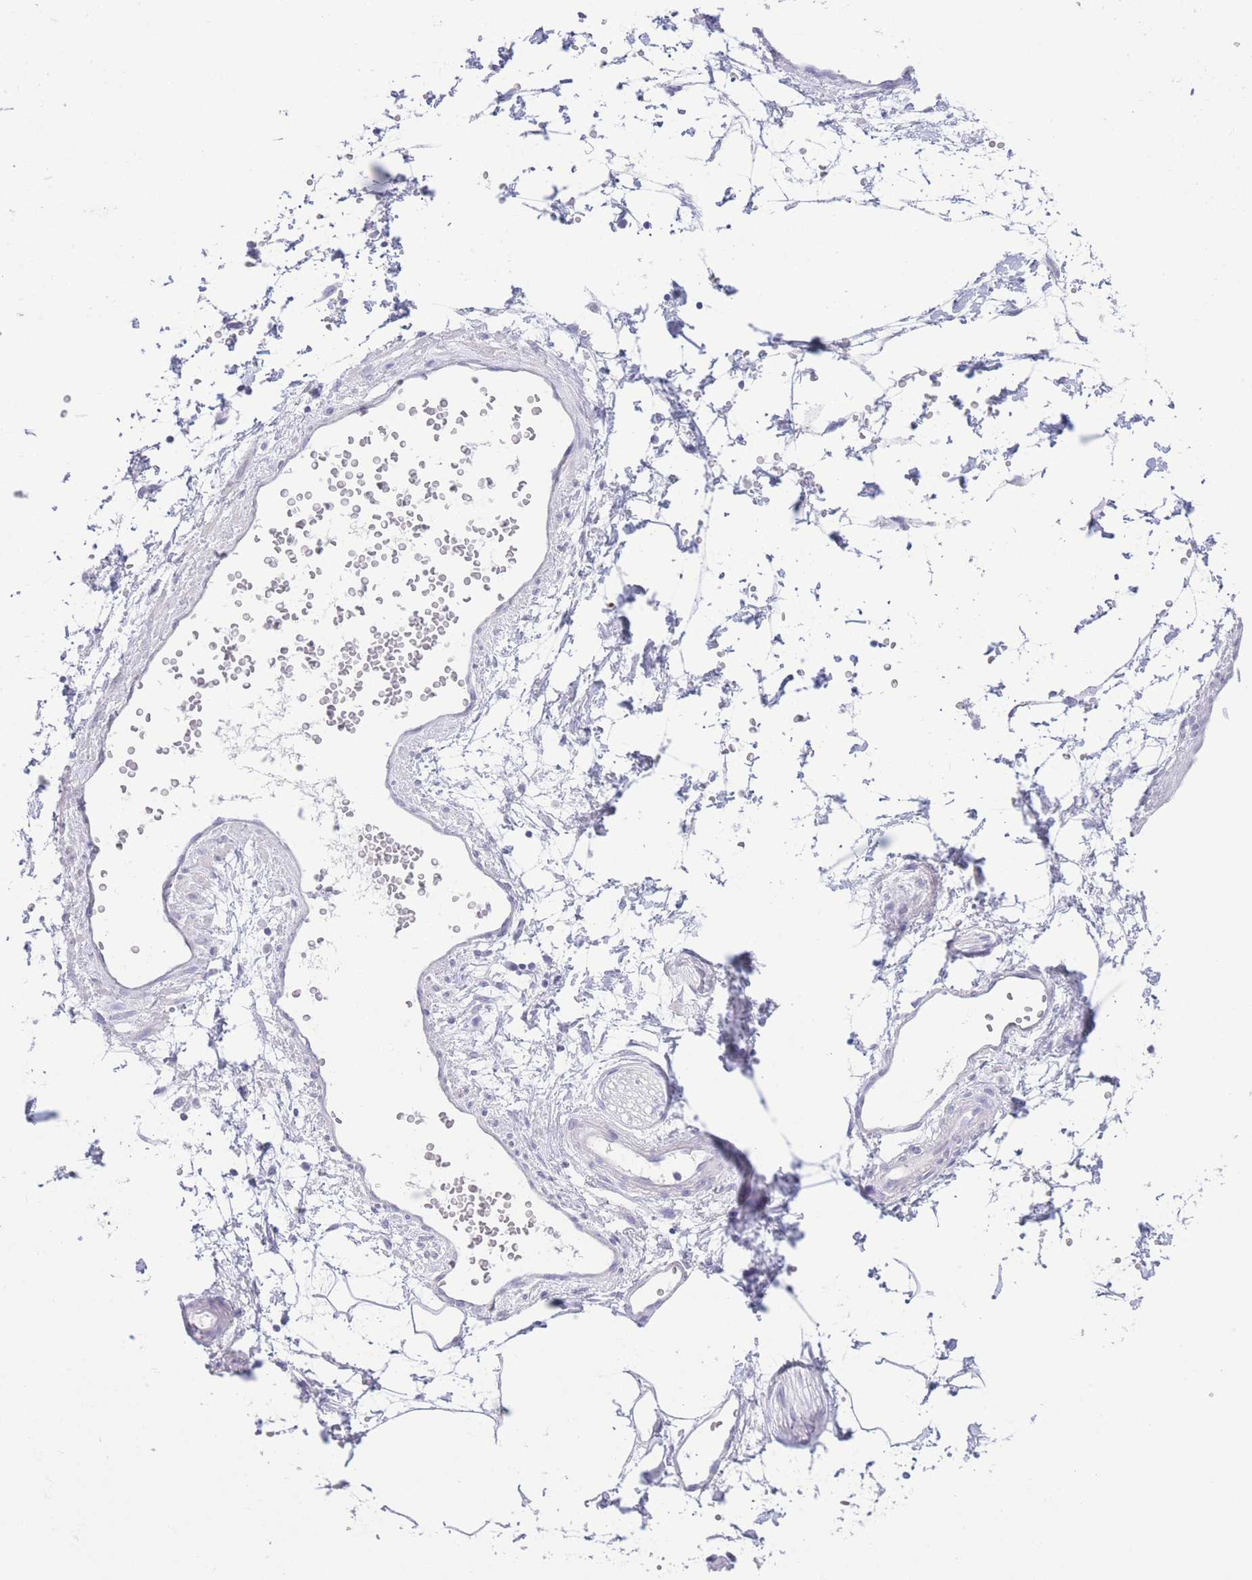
{"staining": {"intensity": "negative", "quantity": "none", "location": "none"}, "tissue": "adipose tissue", "cell_type": "Adipocytes", "image_type": "normal", "snomed": [{"axis": "morphology", "description": "Normal tissue, NOS"}, {"axis": "topography", "description": "Prostate"}, {"axis": "topography", "description": "Peripheral nerve tissue"}], "caption": "Immunohistochemical staining of normal adipose tissue displays no significant expression in adipocytes.", "gene": "PKLR", "patient": {"sex": "male", "age": 55}}